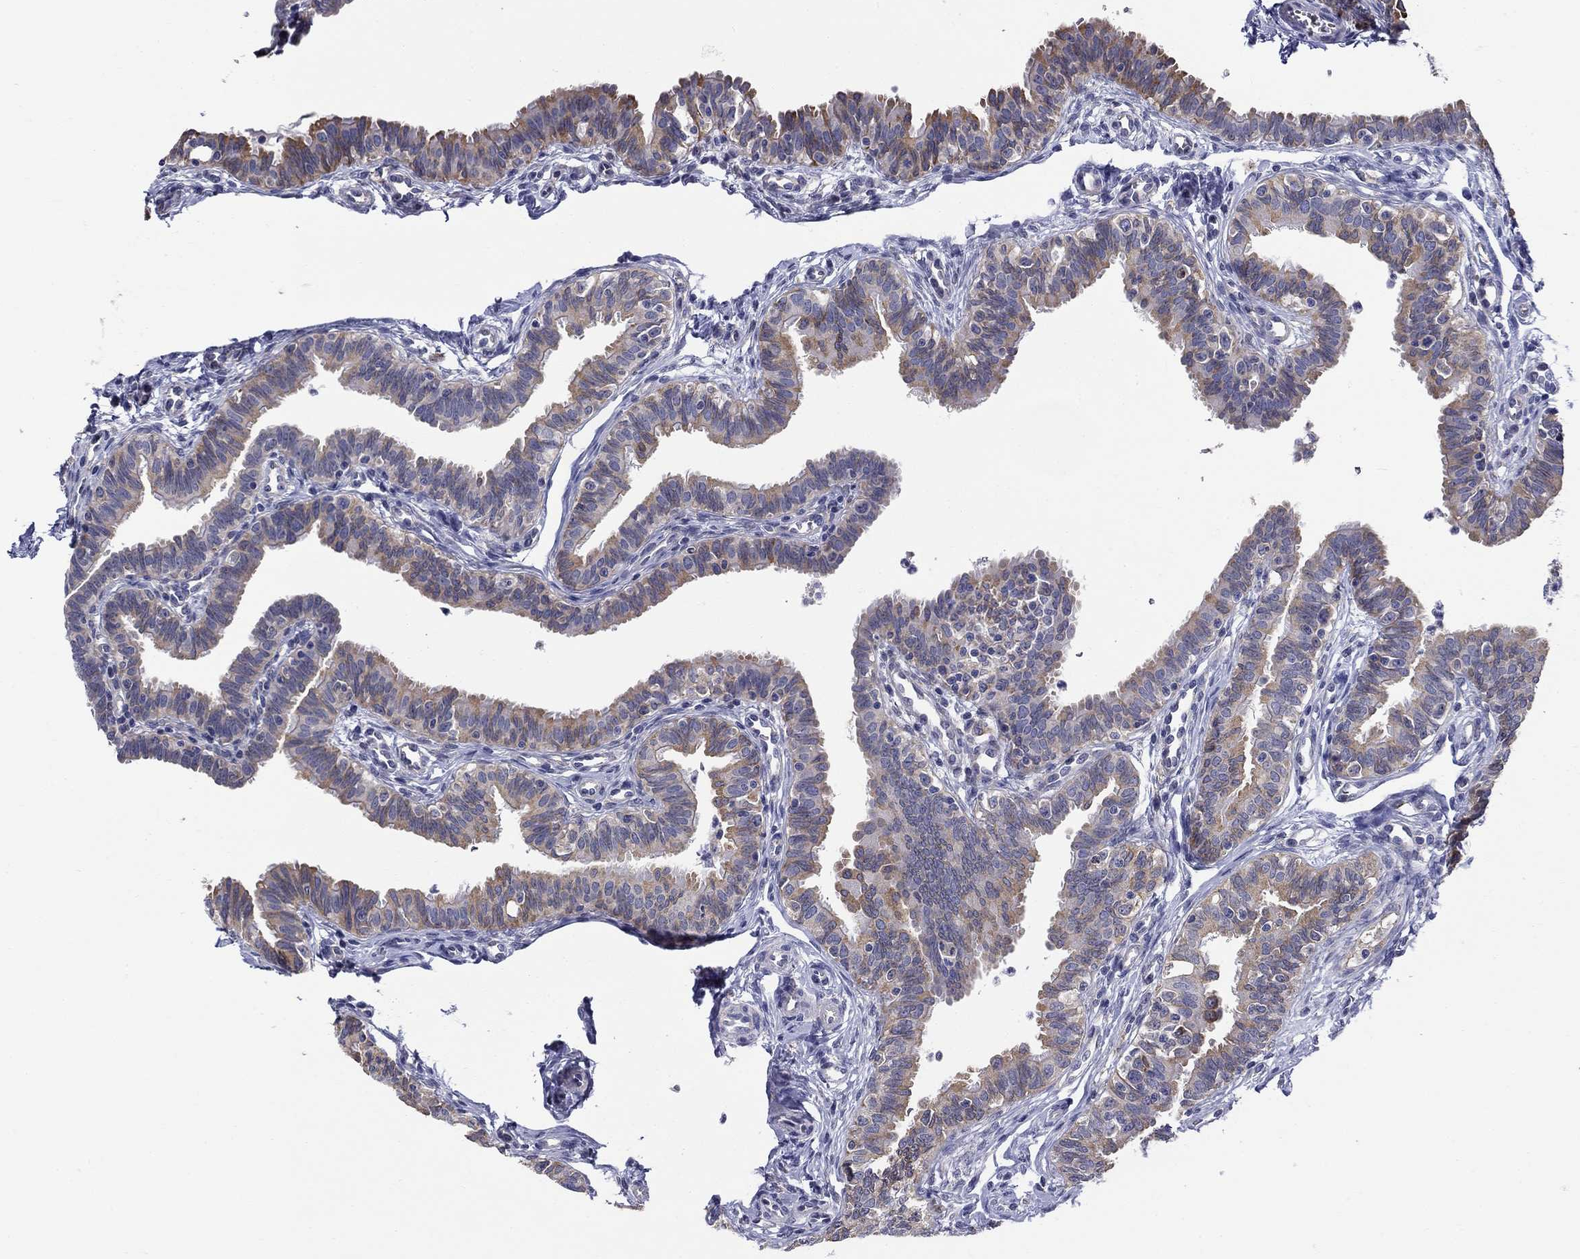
{"staining": {"intensity": "moderate", "quantity": "25%-75%", "location": "cytoplasmic/membranous"}, "tissue": "fallopian tube", "cell_type": "Glandular cells", "image_type": "normal", "snomed": [{"axis": "morphology", "description": "Normal tissue, NOS"}, {"axis": "topography", "description": "Fallopian tube"}], "caption": "Immunohistochemical staining of normal human fallopian tube shows medium levels of moderate cytoplasmic/membranous expression in about 25%-75% of glandular cells.", "gene": "QRFPR", "patient": {"sex": "female", "age": 36}}